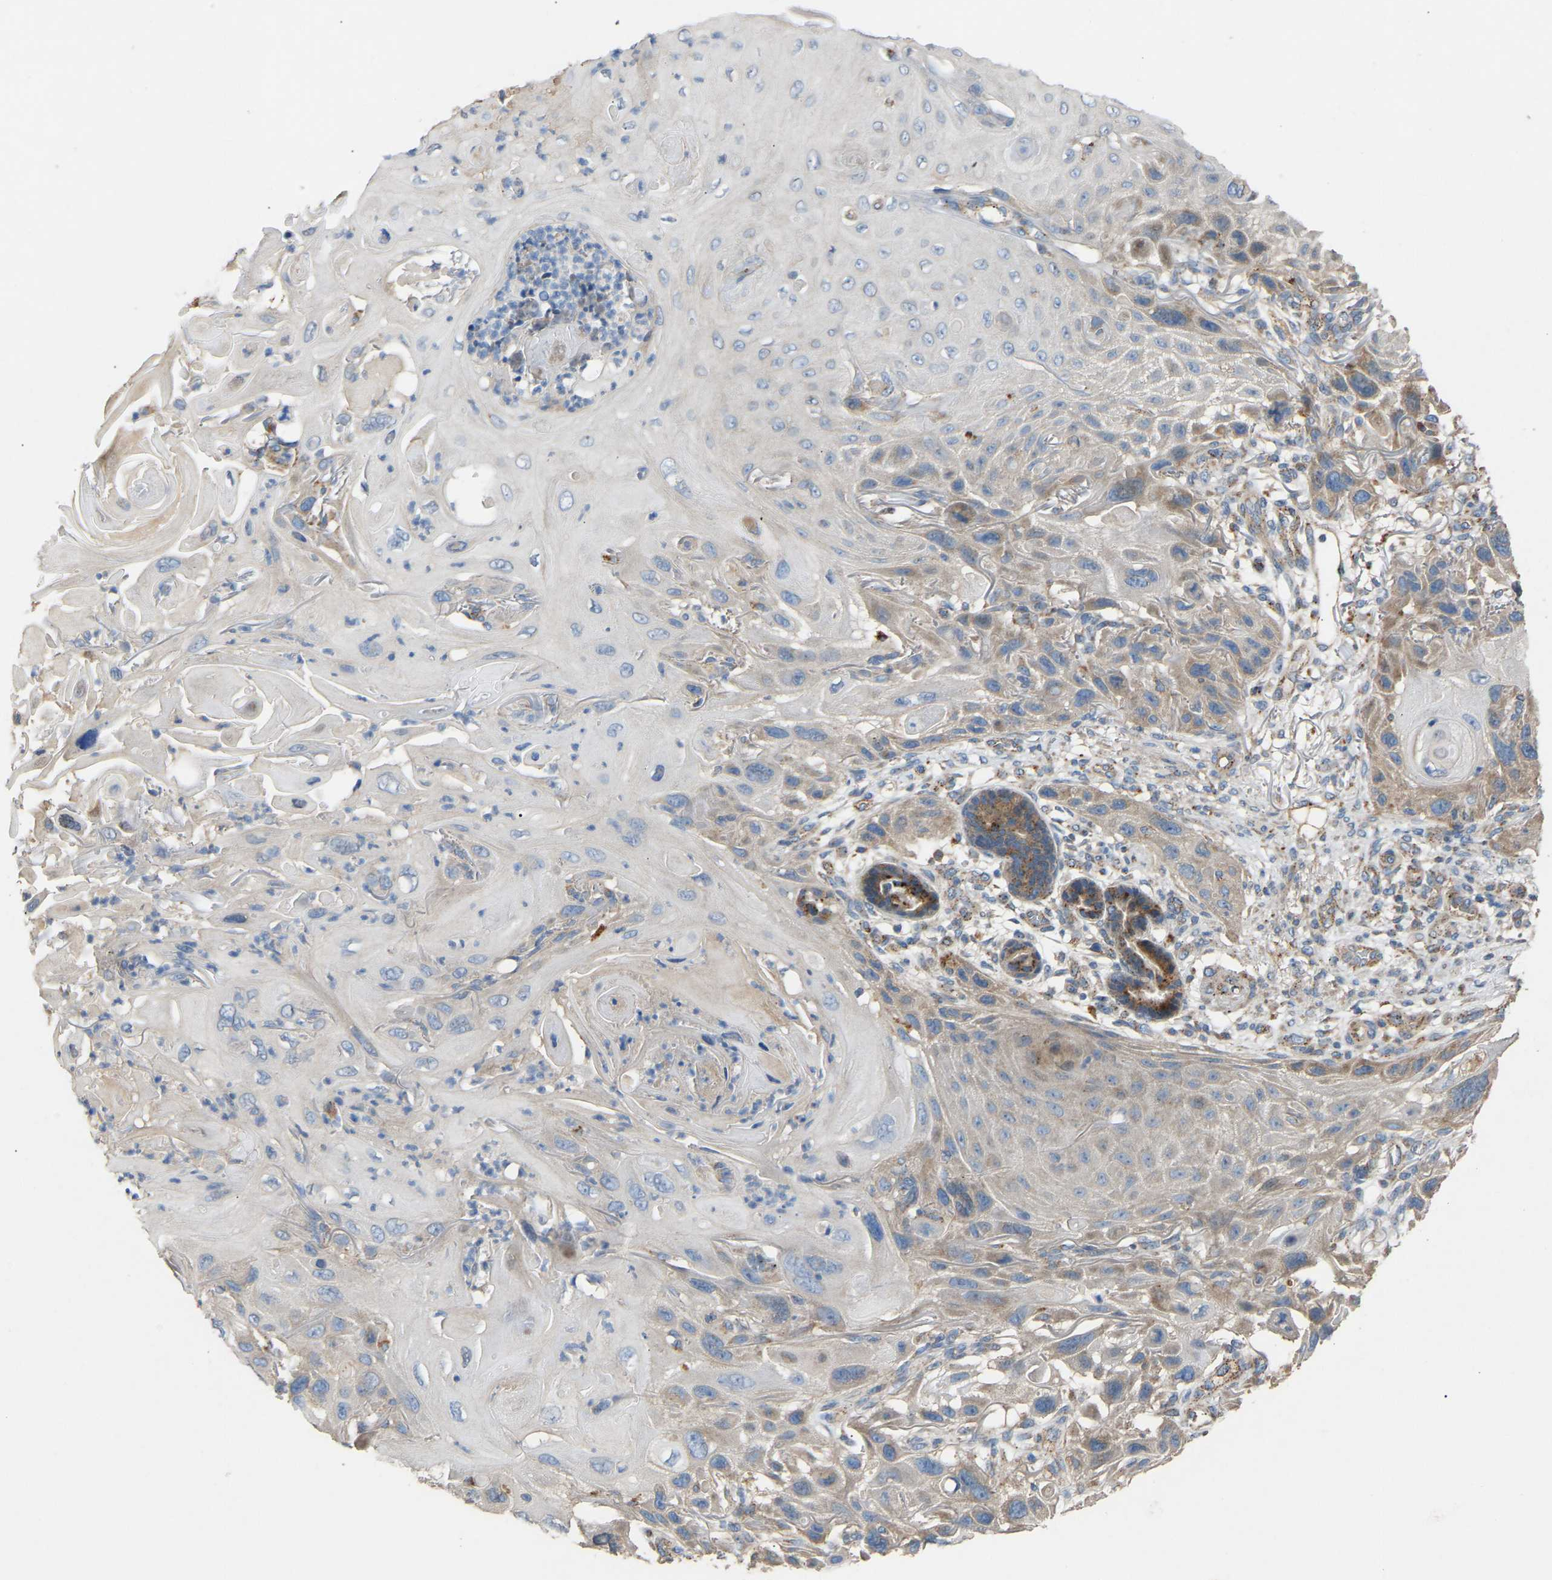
{"staining": {"intensity": "weak", "quantity": "25%-75%", "location": "cytoplasmic/membranous"}, "tissue": "skin cancer", "cell_type": "Tumor cells", "image_type": "cancer", "snomed": [{"axis": "morphology", "description": "Squamous cell carcinoma, NOS"}, {"axis": "topography", "description": "Skin"}], "caption": "Immunohistochemistry of human skin cancer shows low levels of weak cytoplasmic/membranous positivity in approximately 25%-75% of tumor cells.", "gene": "RGP1", "patient": {"sex": "female", "age": 77}}